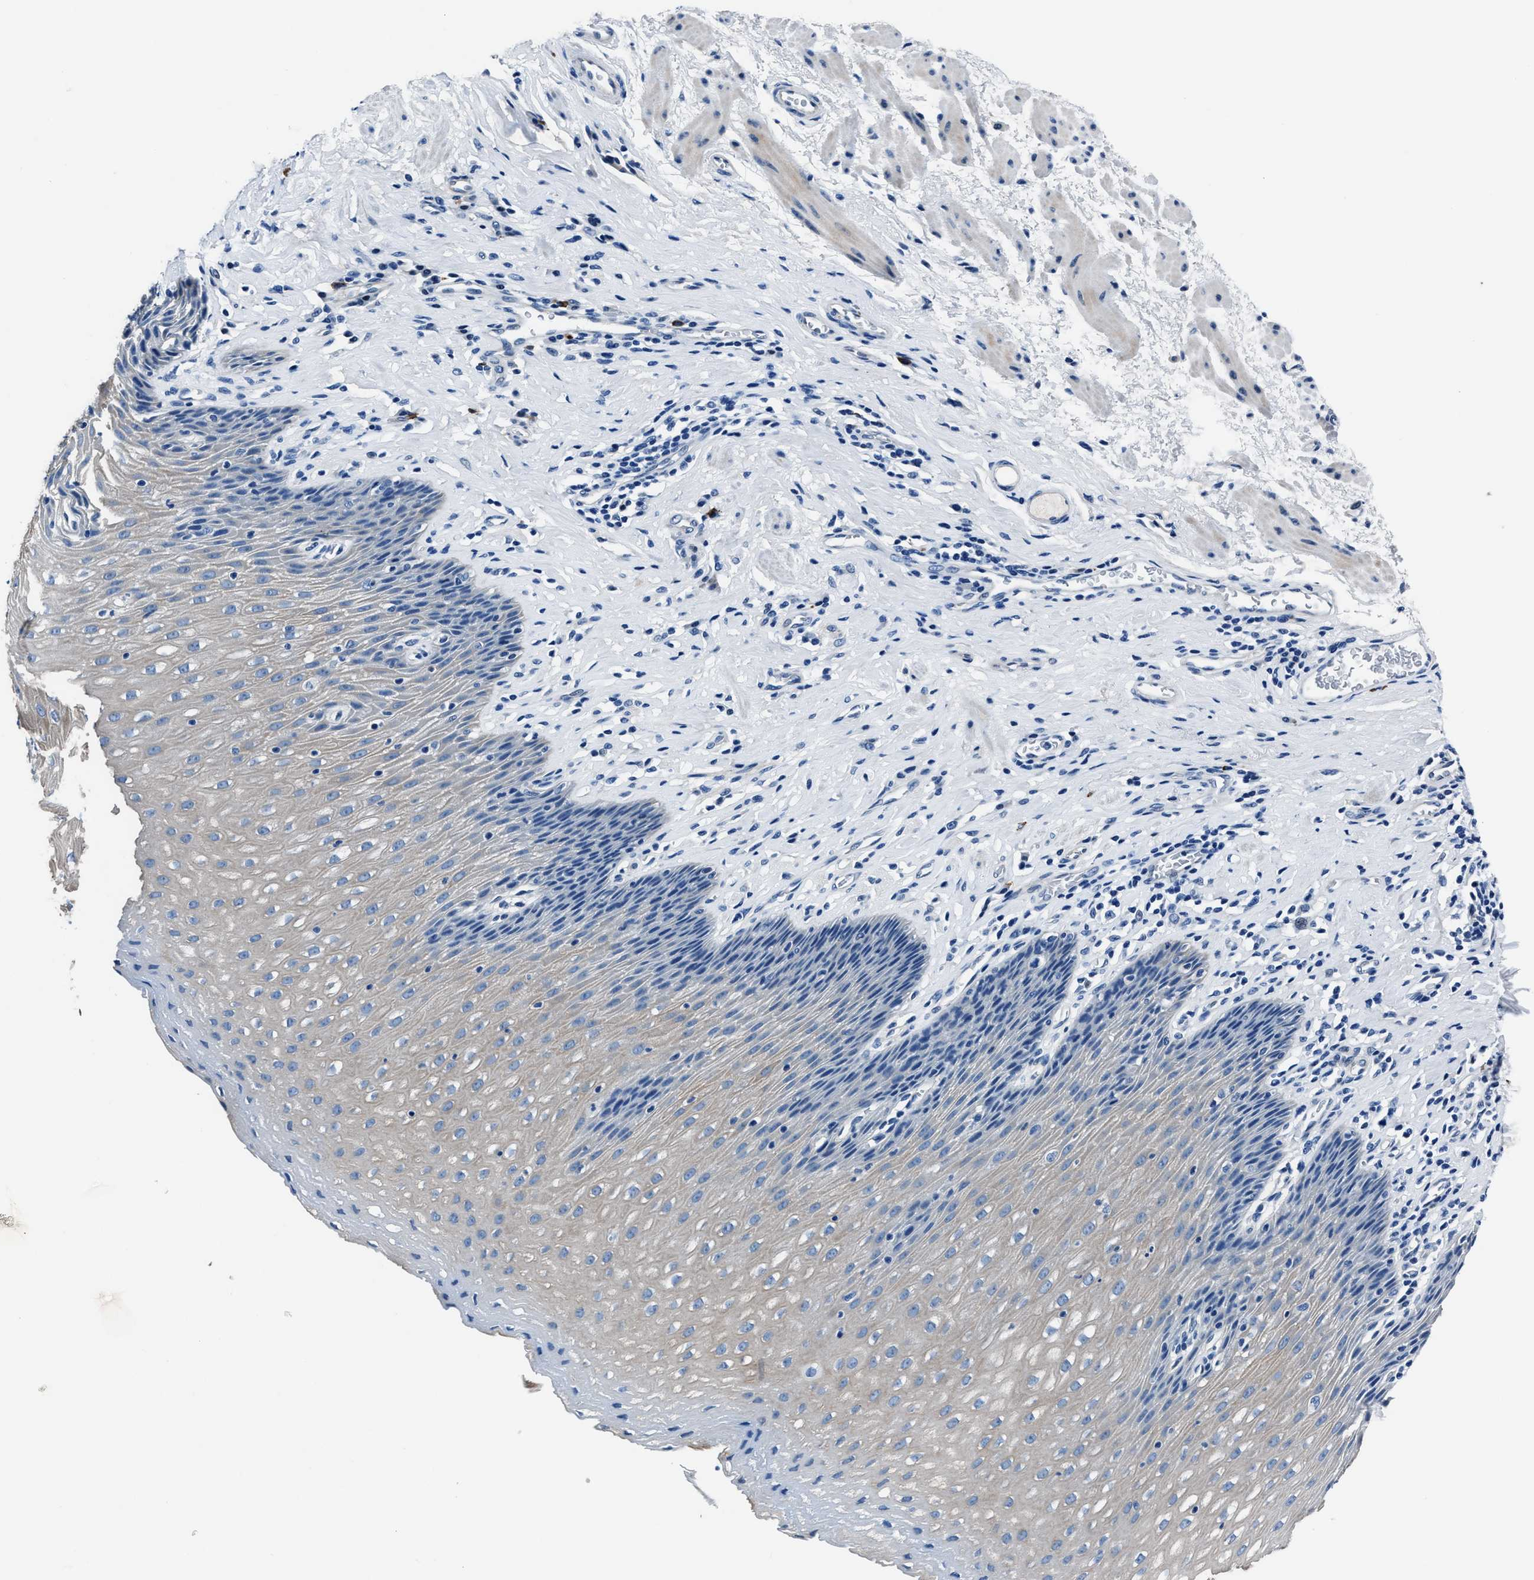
{"staining": {"intensity": "negative", "quantity": "none", "location": "none"}, "tissue": "esophagus", "cell_type": "Squamous epithelial cells", "image_type": "normal", "snomed": [{"axis": "morphology", "description": "Normal tissue, NOS"}, {"axis": "topography", "description": "Esophagus"}], "caption": "Histopathology image shows no protein staining in squamous epithelial cells of benign esophagus.", "gene": "NACAD", "patient": {"sex": "female", "age": 61}}